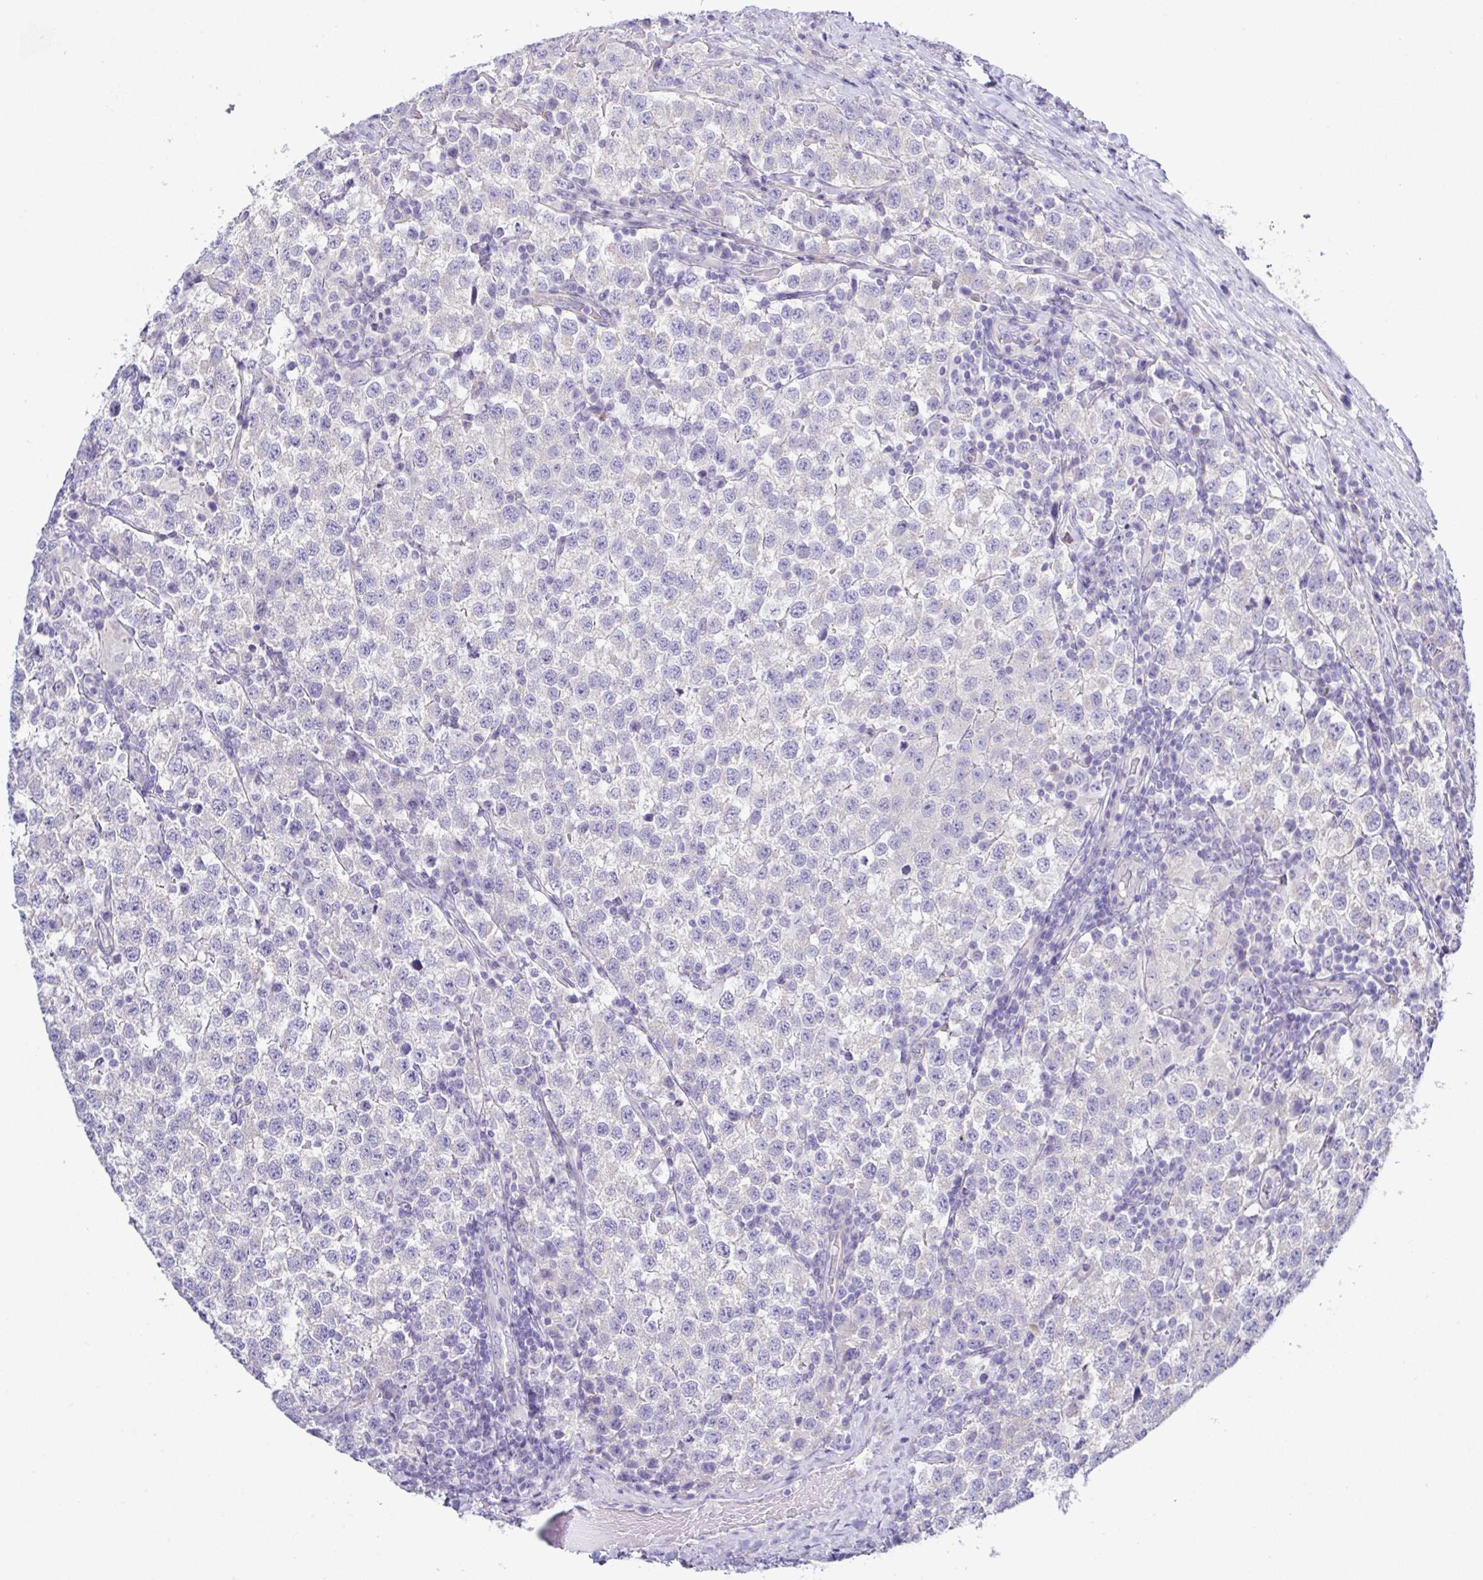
{"staining": {"intensity": "negative", "quantity": "none", "location": "none"}, "tissue": "testis cancer", "cell_type": "Tumor cells", "image_type": "cancer", "snomed": [{"axis": "morphology", "description": "Seminoma, NOS"}, {"axis": "topography", "description": "Testis"}], "caption": "A photomicrograph of human testis seminoma is negative for staining in tumor cells.", "gene": "MED11", "patient": {"sex": "male", "age": 34}}